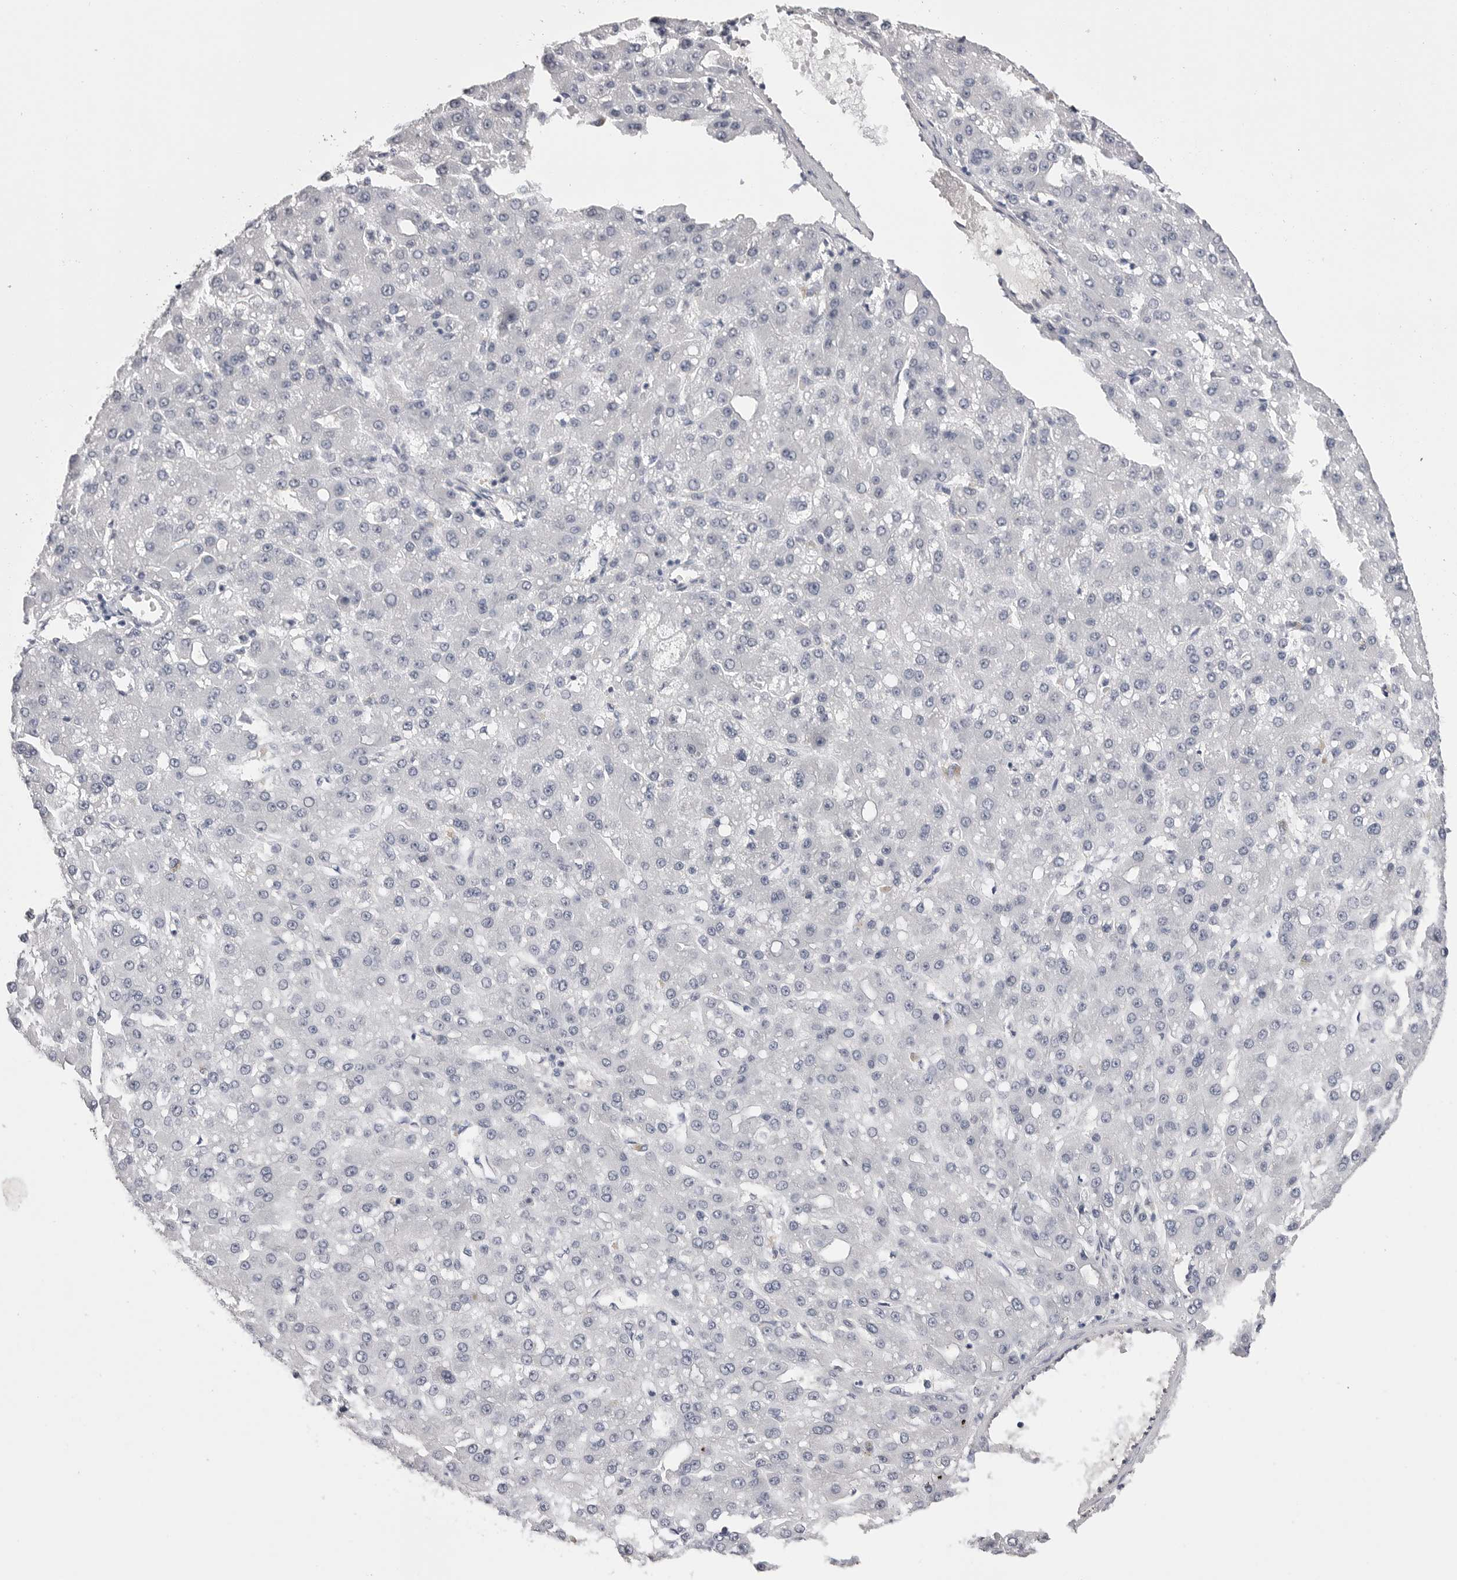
{"staining": {"intensity": "negative", "quantity": "none", "location": "none"}, "tissue": "liver cancer", "cell_type": "Tumor cells", "image_type": "cancer", "snomed": [{"axis": "morphology", "description": "Carcinoma, Hepatocellular, NOS"}, {"axis": "topography", "description": "Liver"}], "caption": "High magnification brightfield microscopy of hepatocellular carcinoma (liver) stained with DAB (brown) and counterstained with hematoxylin (blue): tumor cells show no significant positivity.", "gene": "DLGAP3", "patient": {"sex": "male", "age": 67}}